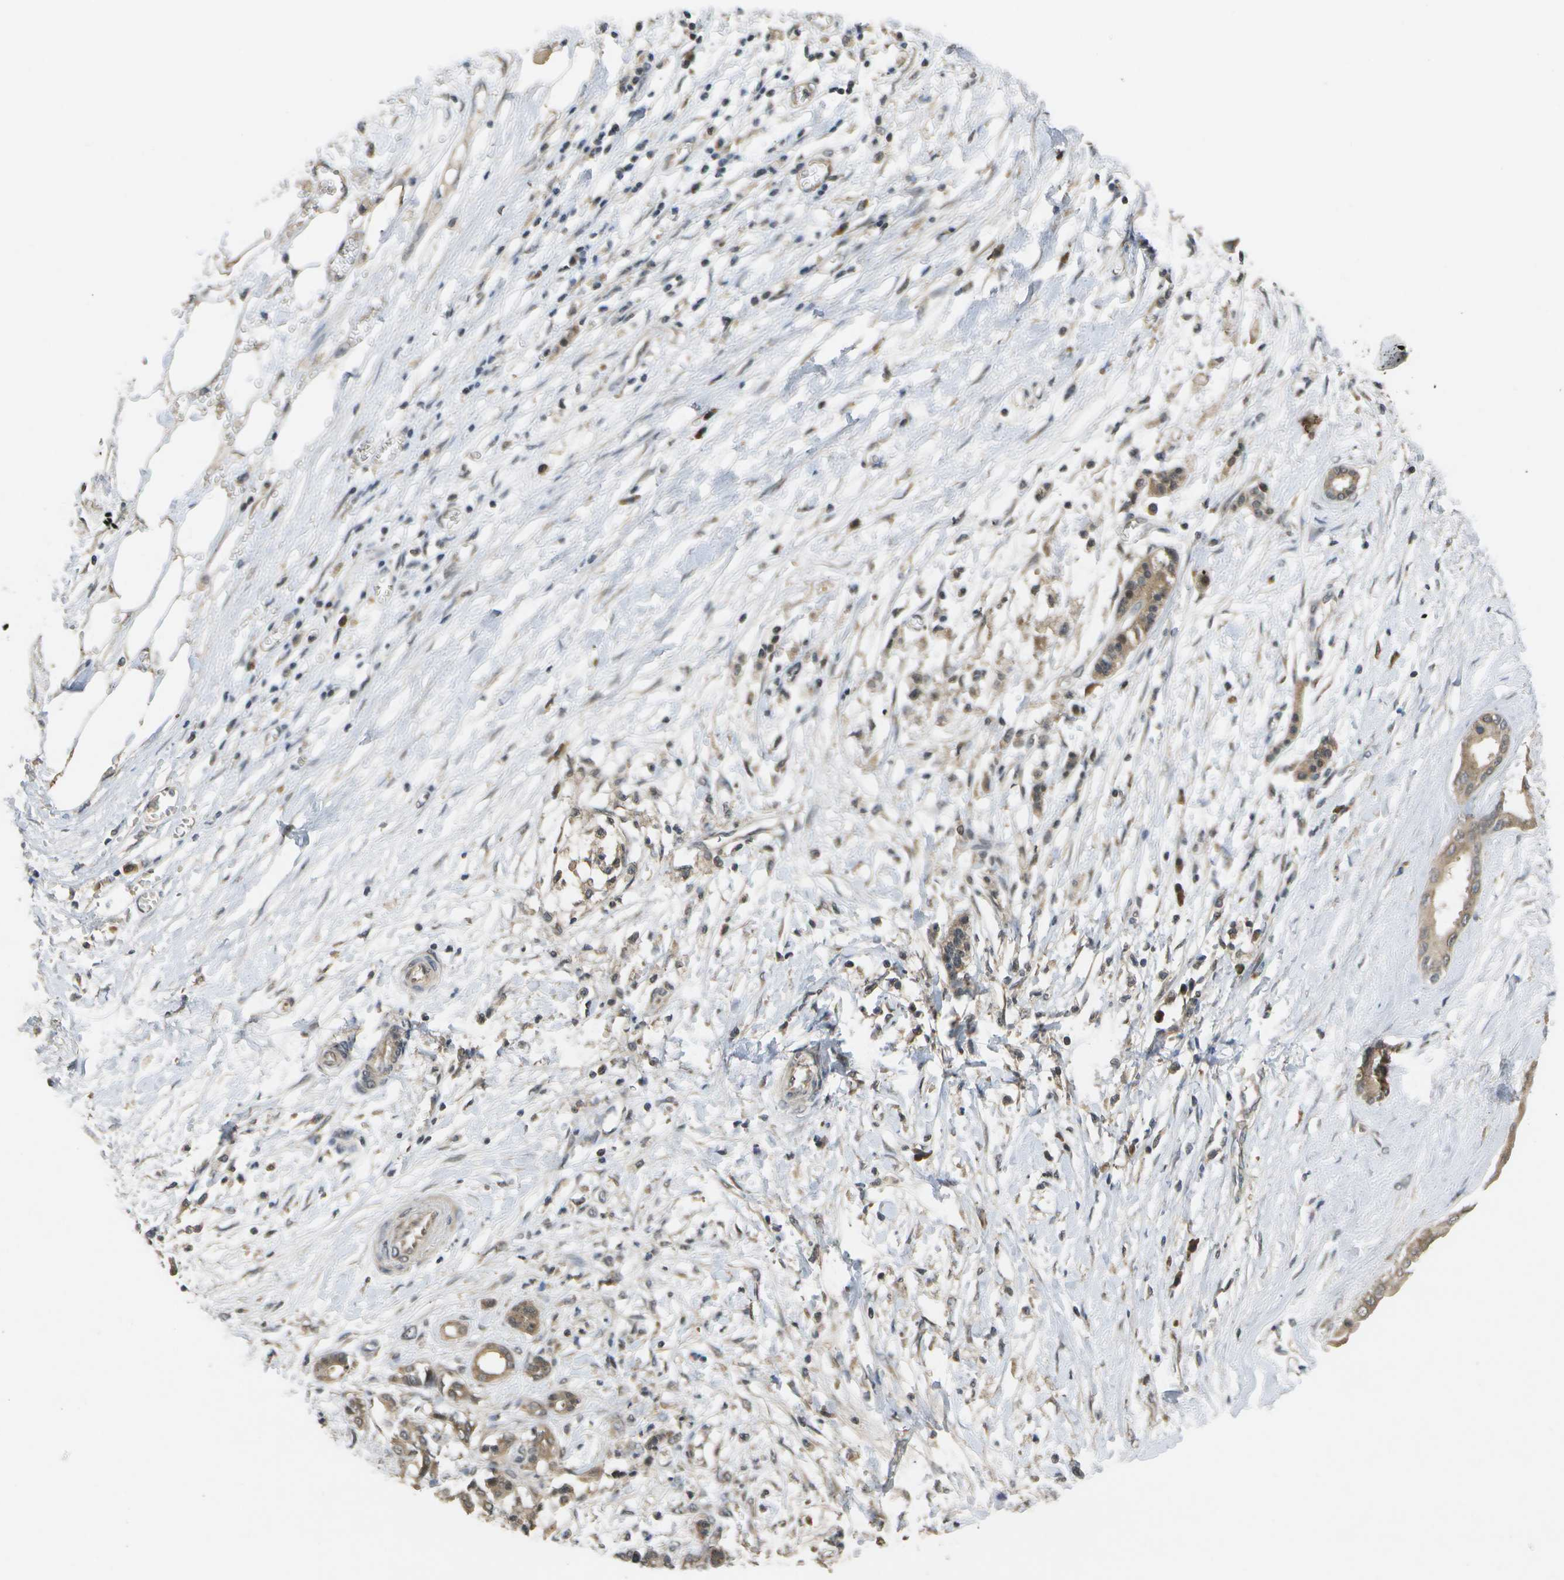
{"staining": {"intensity": "moderate", "quantity": ">75%", "location": "cytoplasmic/membranous"}, "tissue": "pancreatic cancer", "cell_type": "Tumor cells", "image_type": "cancer", "snomed": [{"axis": "morphology", "description": "Adenocarcinoma, NOS"}, {"axis": "topography", "description": "Pancreas"}], "caption": "IHC micrograph of pancreatic cancer (adenocarcinoma) stained for a protein (brown), which exhibits medium levels of moderate cytoplasmic/membranous positivity in approximately >75% of tumor cells.", "gene": "ALAS1", "patient": {"sex": "male", "age": 56}}